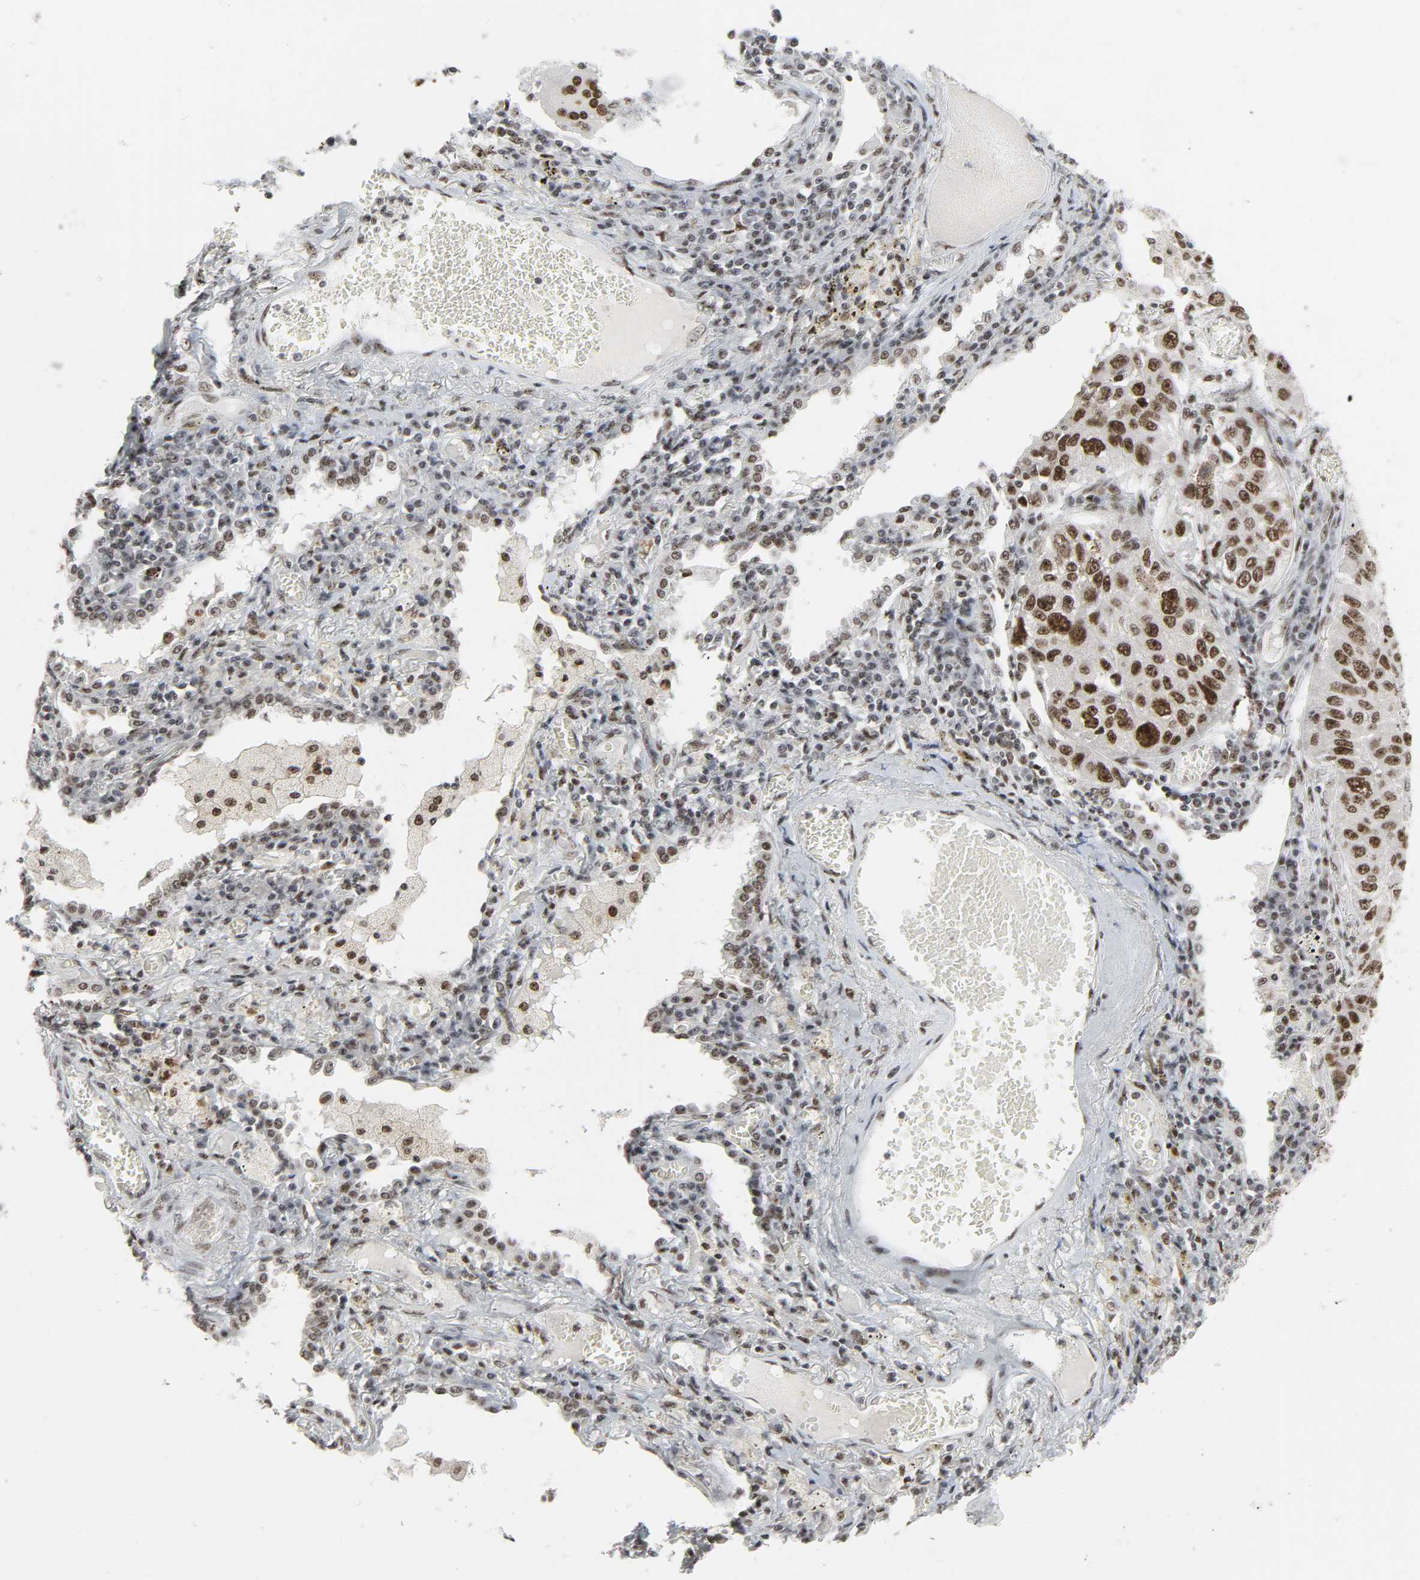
{"staining": {"intensity": "strong", "quantity": ">75%", "location": "nuclear"}, "tissue": "lung cancer", "cell_type": "Tumor cells", "image_type": "cancer", "snomed": [{"axis": "morphology", "description": "Squamous cell carcinoma, NOS"}, {"axis": "topography", "description": "Lung"}], "caption": "This is a photomicrograph of immunohistochemistry staining of lung cancer, which shows strong positivity in the nuclear of tumor cells.", "gene": "CDK7", "patient": {"sex": "male", "age": 71}}